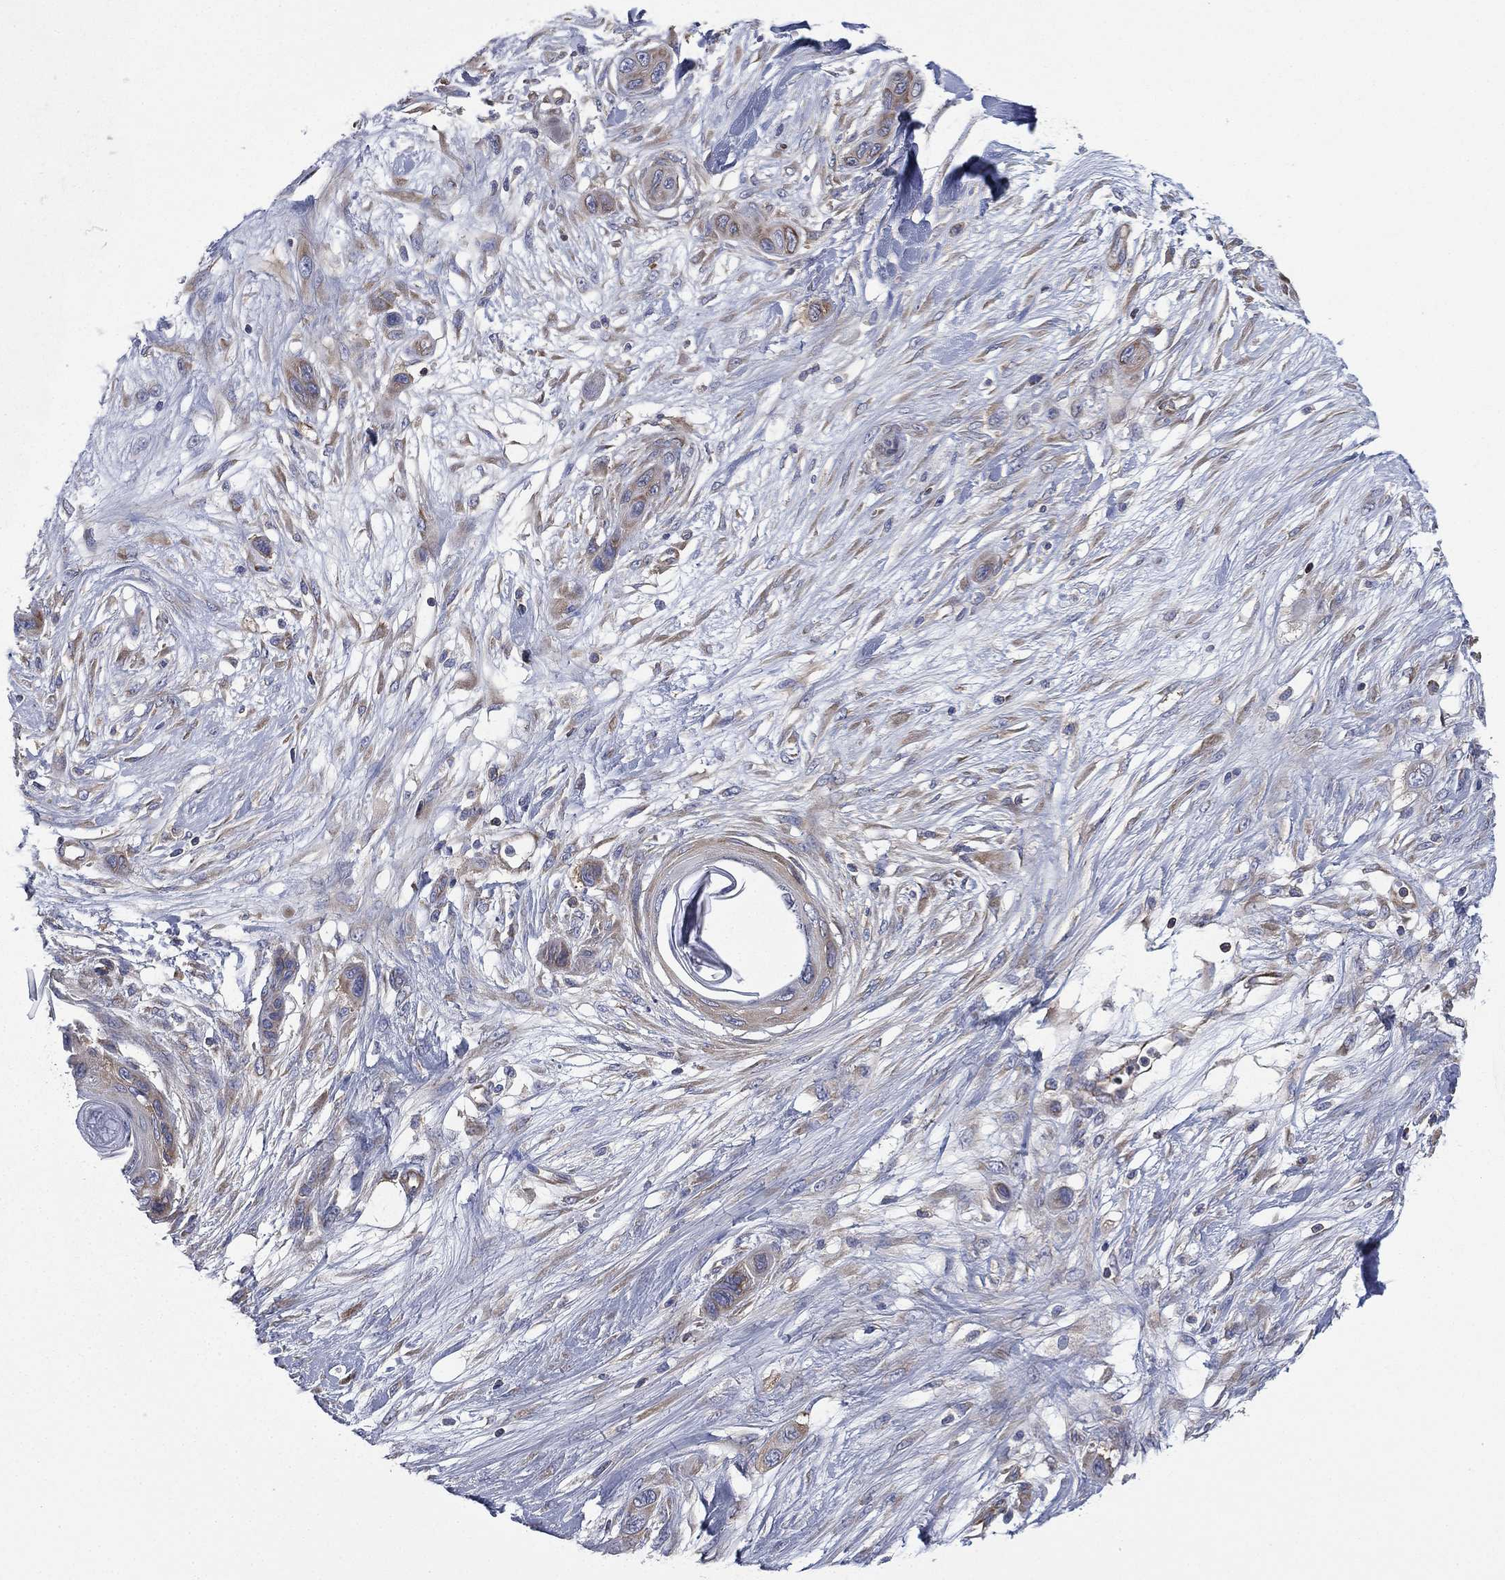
{"staining": {"intensity": "moderate", "quantity": "25%-75%", "location": "cytoplasmic/membranous"}, "tissue": "skin cancer", "cell_type": "Tumor cells", "image_type": "cancer", "snomed": [{"axis": "morphology", "description": "Squamous cell carcinoma, NOS"}, {"axis": "topography", "description": "Skin"}], "caption": "IHC image of neoplastic tissue: human skin cancer stained using immunohistochemistry shows medium levels of moderate protein expression localized specifically in the cytoplasmic/membranous of tumor cells, appearing as a cytoplasmic/membranous brown color.", "gene": "FARSA", "patient": {"sex": "male", "age": 79}}